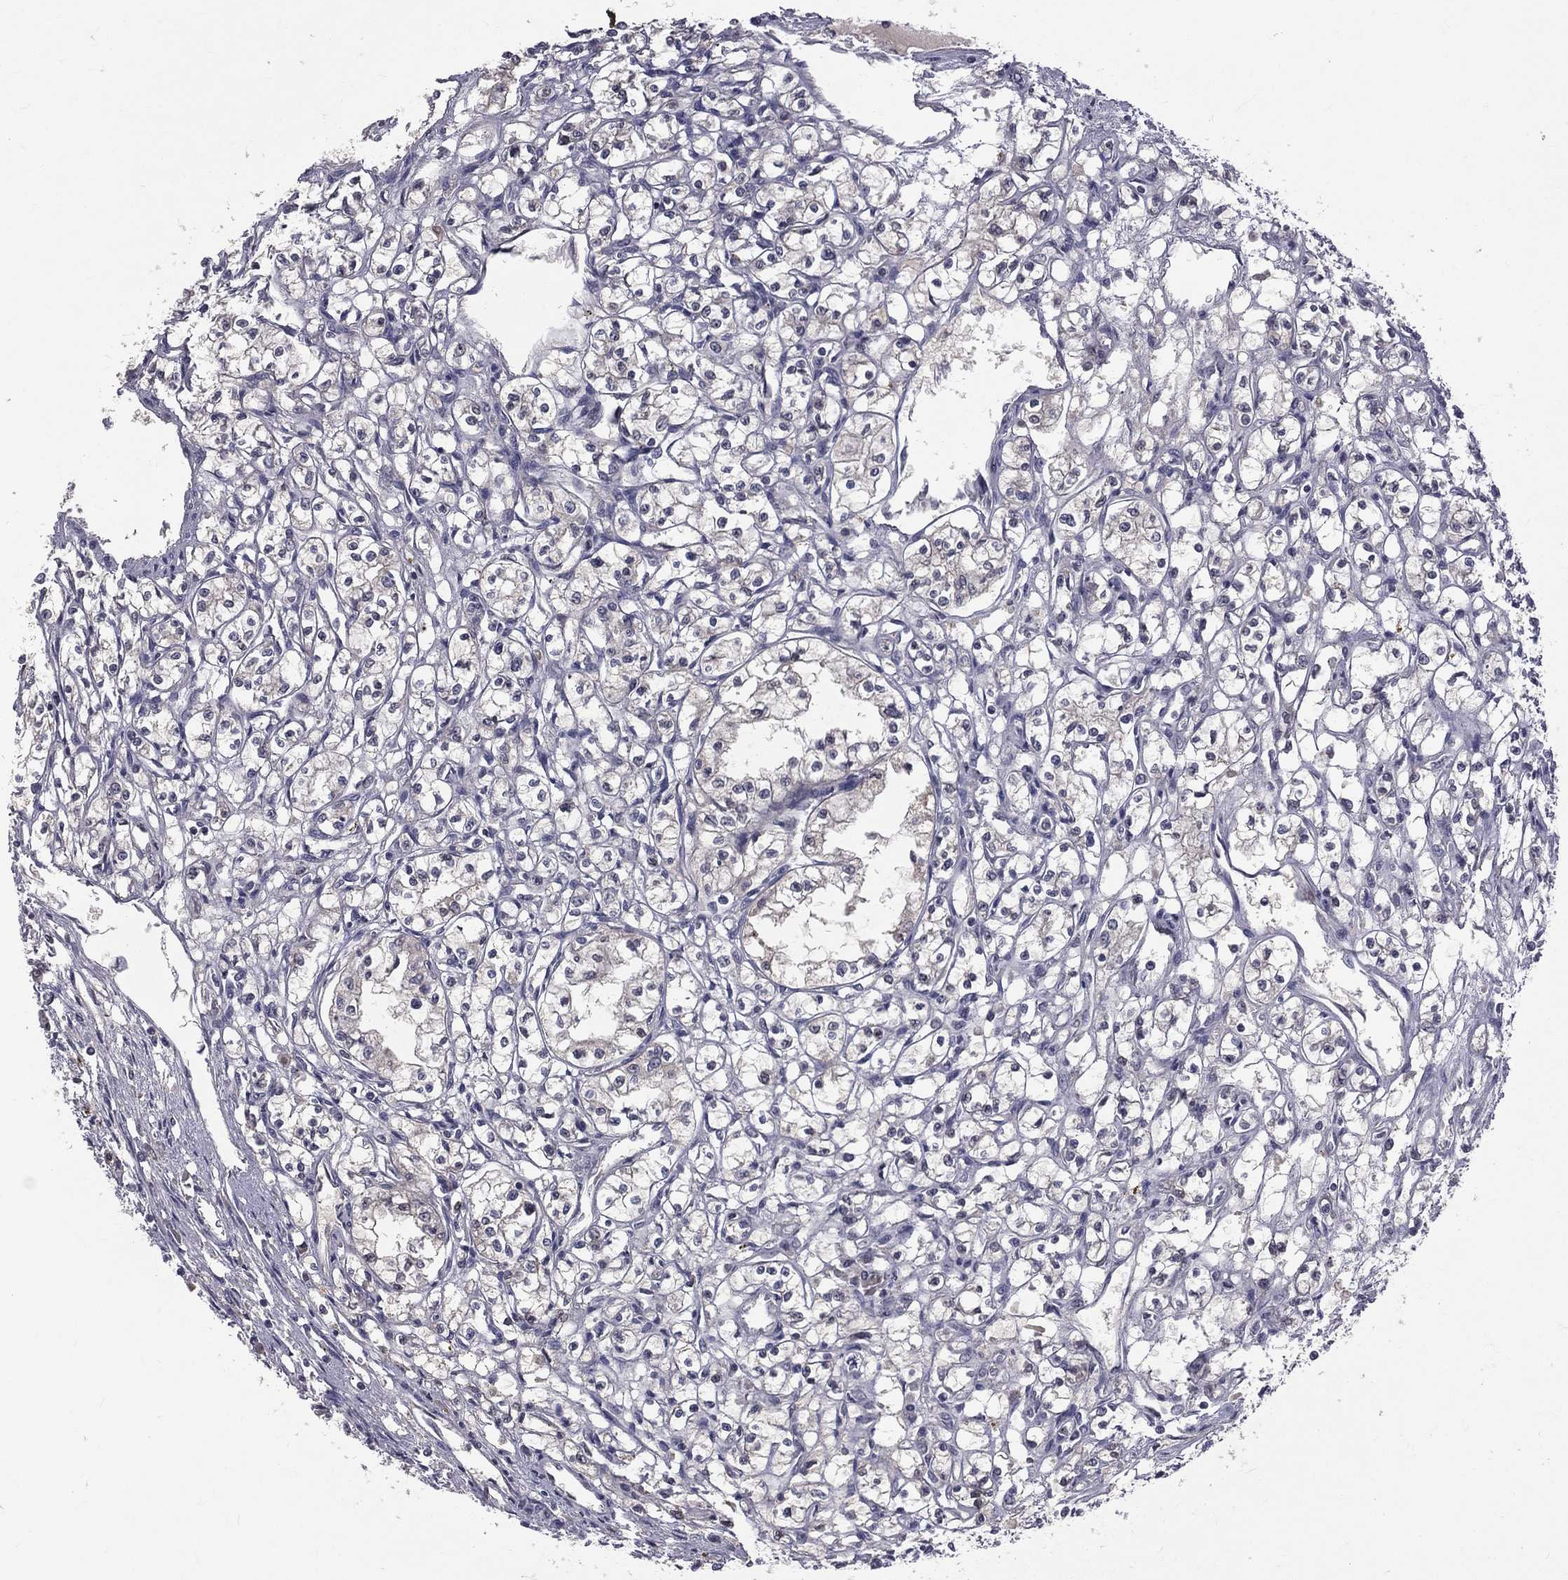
{"staining": {"intensity": "negative", "quantity": "none", "location": "none"}, "tissue": "renal cancer", "cell_type": "Tumor cells", "image_type": "cancer", "snomed": [{"axis": "morphology", "description": "Adenocarcinoma, NOS"}, {"axis": "topography", "description": "Kidney"}], "caption": "This is a image of immunohistochemistry staining of renal adenocarcinoma, which shows no positivity in tumor cells.", "gene": "DSG4", "patient": {"sex": "male", "age": 56}}